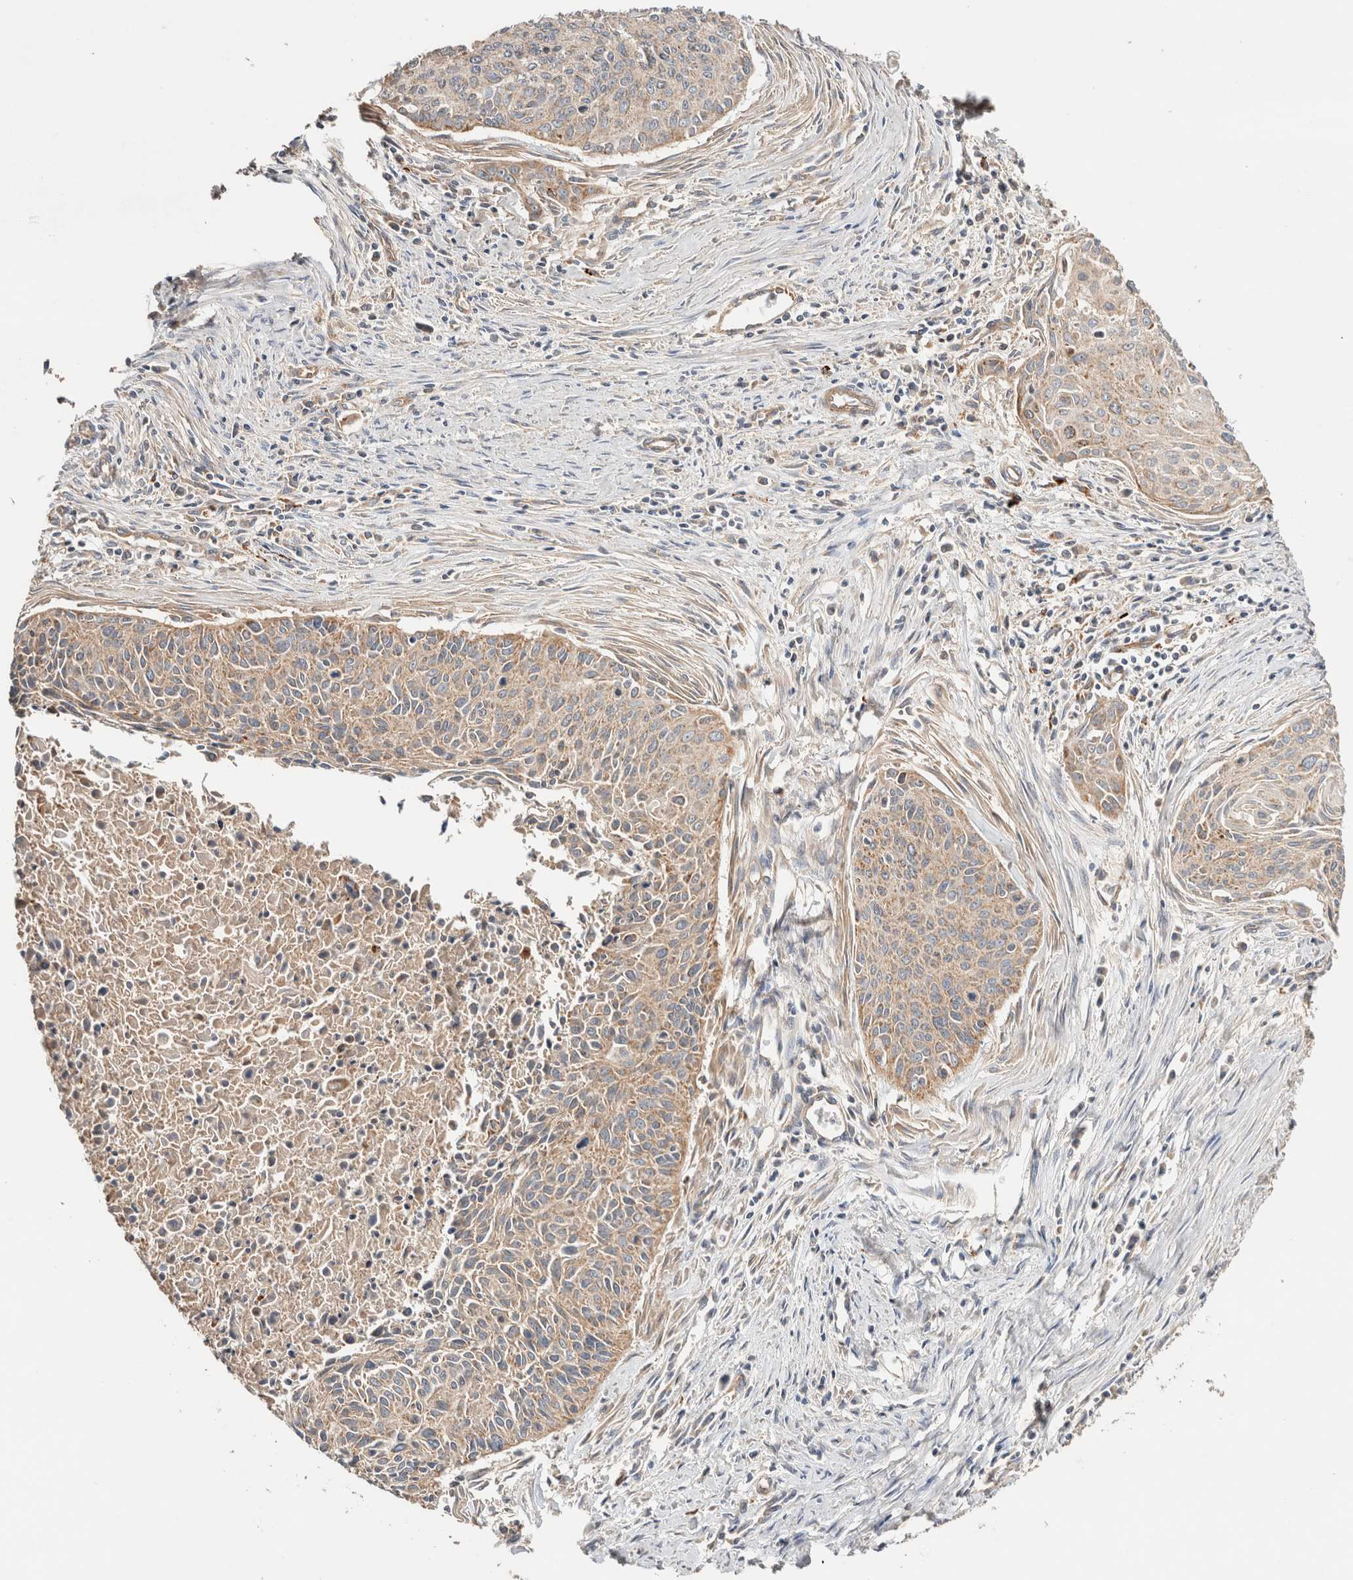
{"staining": {"intensity": "weak", "quantity": ">75%", "location": "cytoplasmic/membranous"}, "tissue": "cervical cancer", "cell_type": "Tumor cells", "image_type": "cancer", "snomed": [{"axis": "morphology", "description": "Squamous cell carcinoma, NOS"}, {"axis": "topography", "description": "Cervix"}], "caption": "Protein staining of cervical squamous cell carcinoma tissue displays weak cytoplasmic/membranous staining in about >75% of tumor cells. (IHC, brightfield microscopy, high magnification).", "gene": "B3GNTL1", "patient": {"sex": "female", "age": 55}}